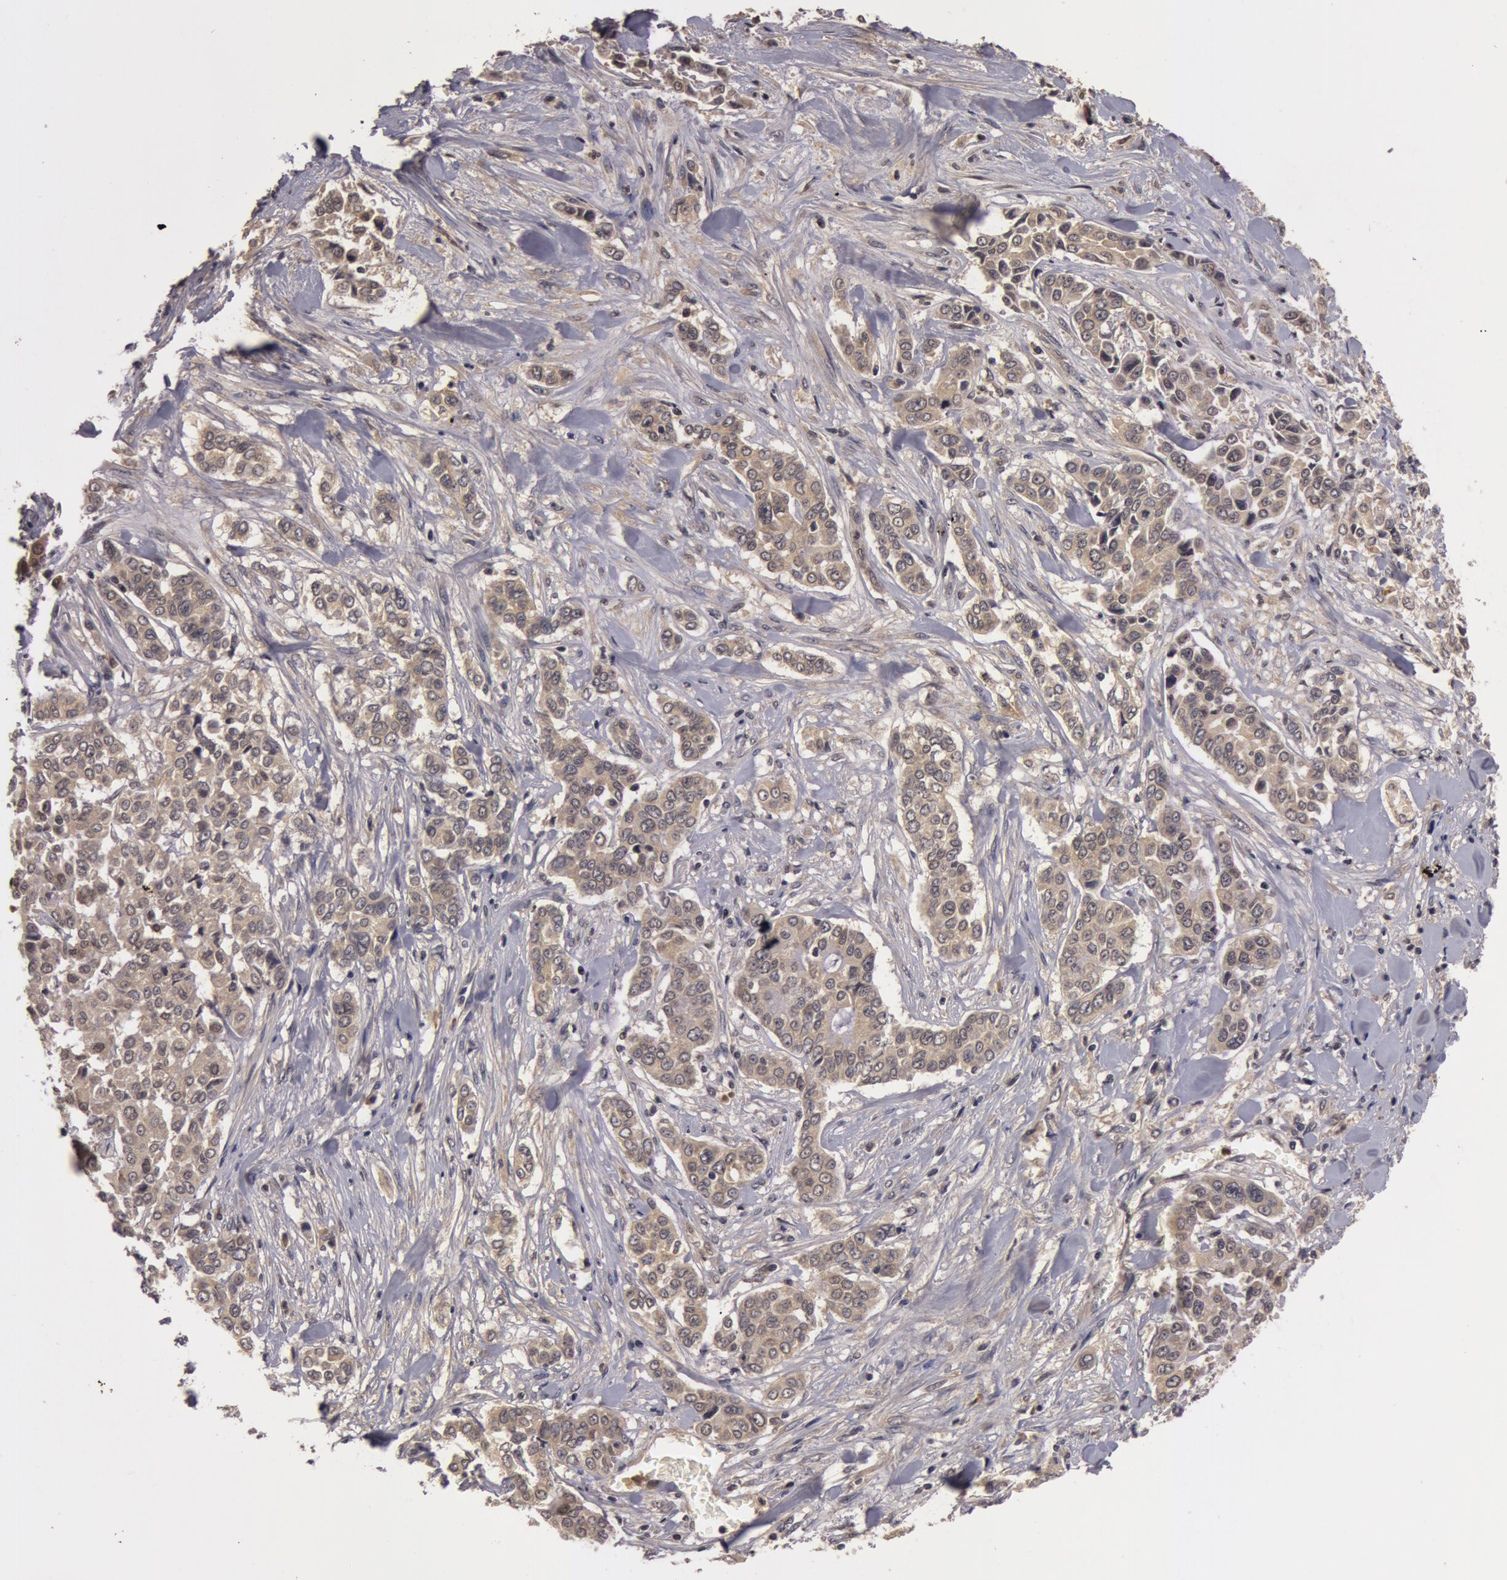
{"staining": {"intensity": "weak", "quantity": ">75%", "location": "cytoplasmic/membranous"}, "tissue": "pancreatic cancer", "cell_type": "Tumor cells", "image_type": "cancer", "snomed": [{"axis": "morphology", "description": "Adenocarcinoma, NOS"}, {"axis": "topography", "description": "Pancreas"}], "caption": "This histopathology image demonstrates pancreatic adenocarcinoma stained with IHC to label a protein in brown. The cytoplasmic/membranous of tumor cells show weak positivity for the protein. Nuclei are counter-stained blue.", "gene": "BCHE", "patient": {"sex": "female", "age": 52}}